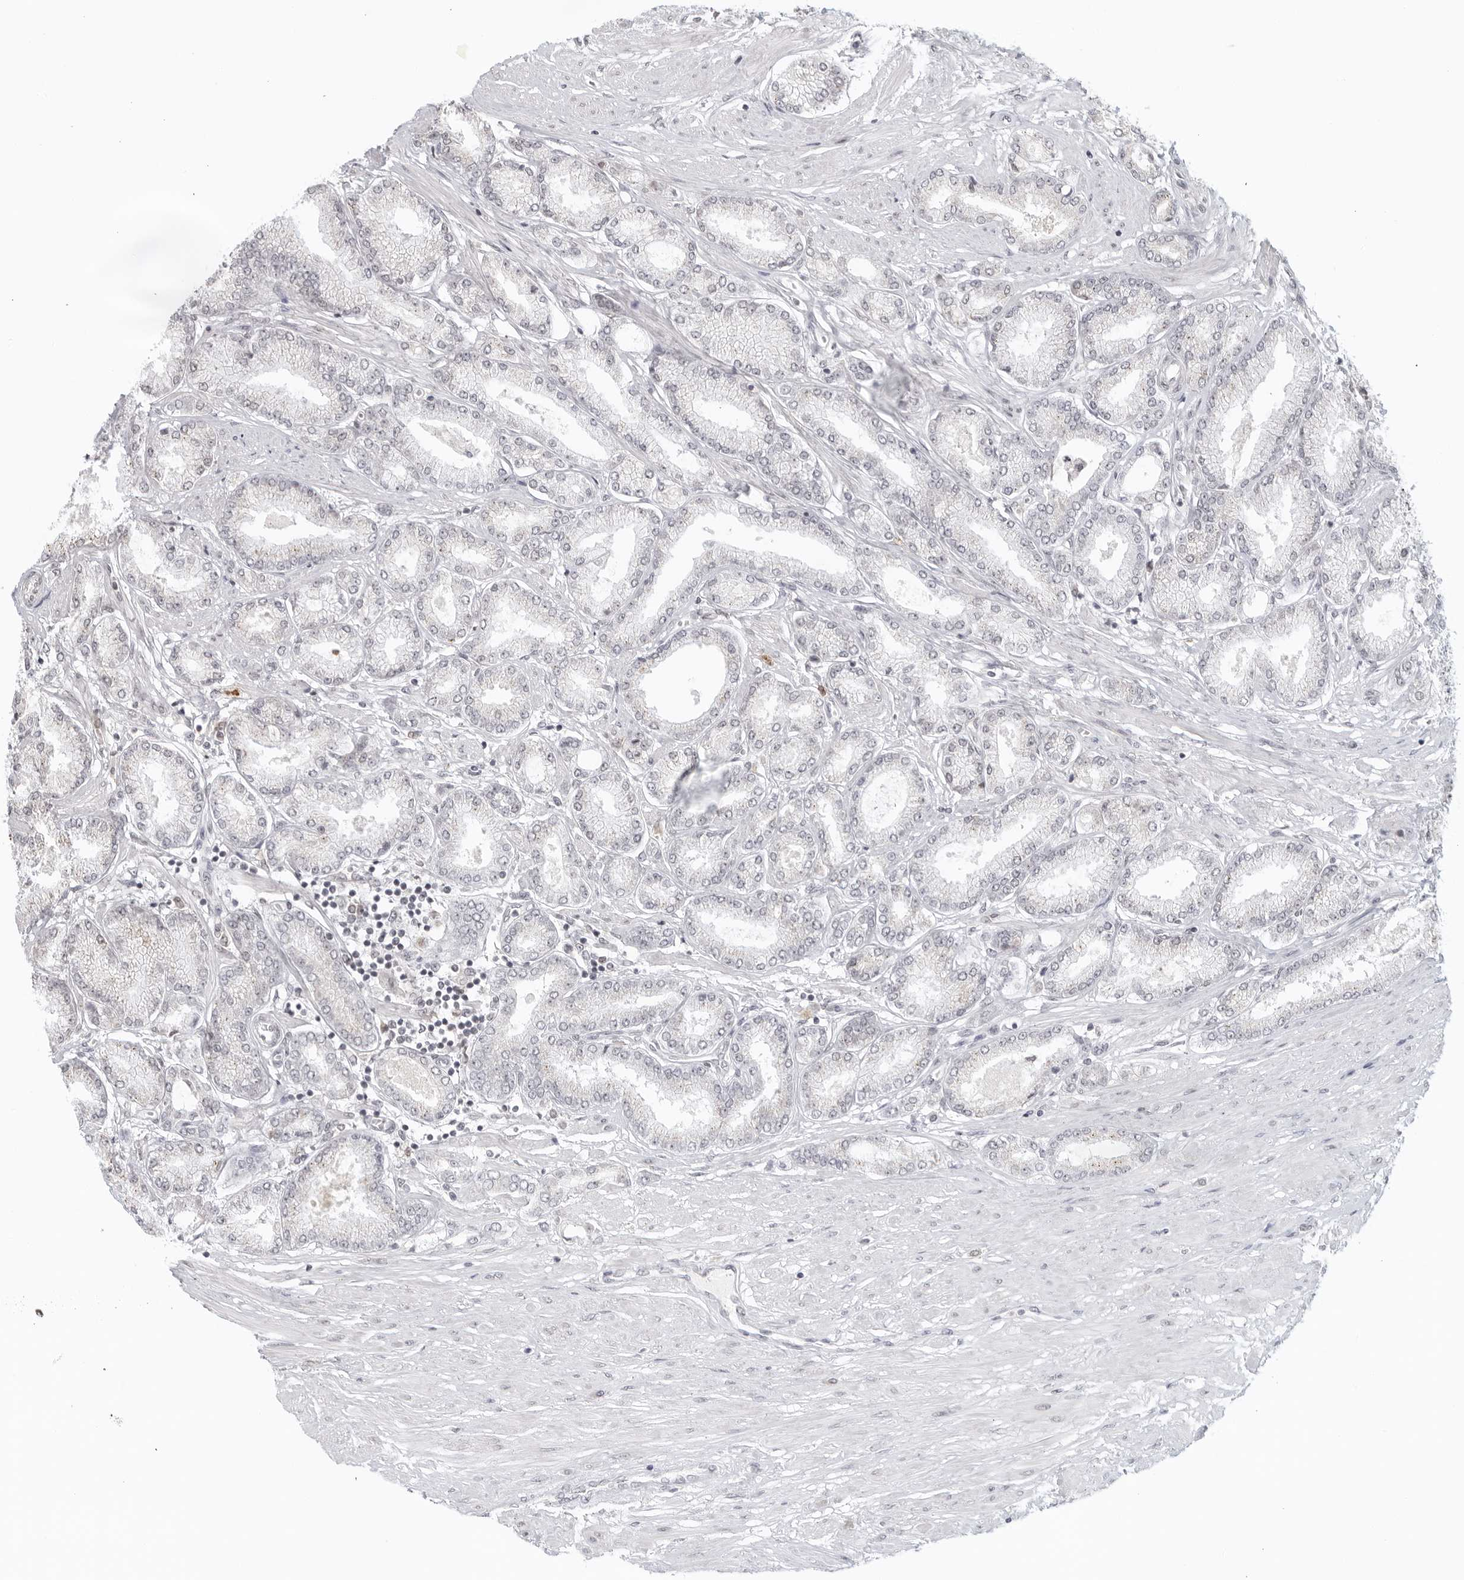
{"staining": {"intensity": "weak", "quantity": "<25%", "location": "cytoplasmic/membranous"}, "tissue": "prostate cancer", "cell_type": "Tumor cells", "image_type": "cancer", "snomed": [{"axis": "morphology", "description": "Adenocarcinoma, Low grade"}, {"axis": "topography", "description": "Prostate"}], "caption": "Image shows no protein expression in tumor cells of prostate cancer tissue.", "gene": "RAB11FIP3", "patient": {"sex": "male", "age": 63}}